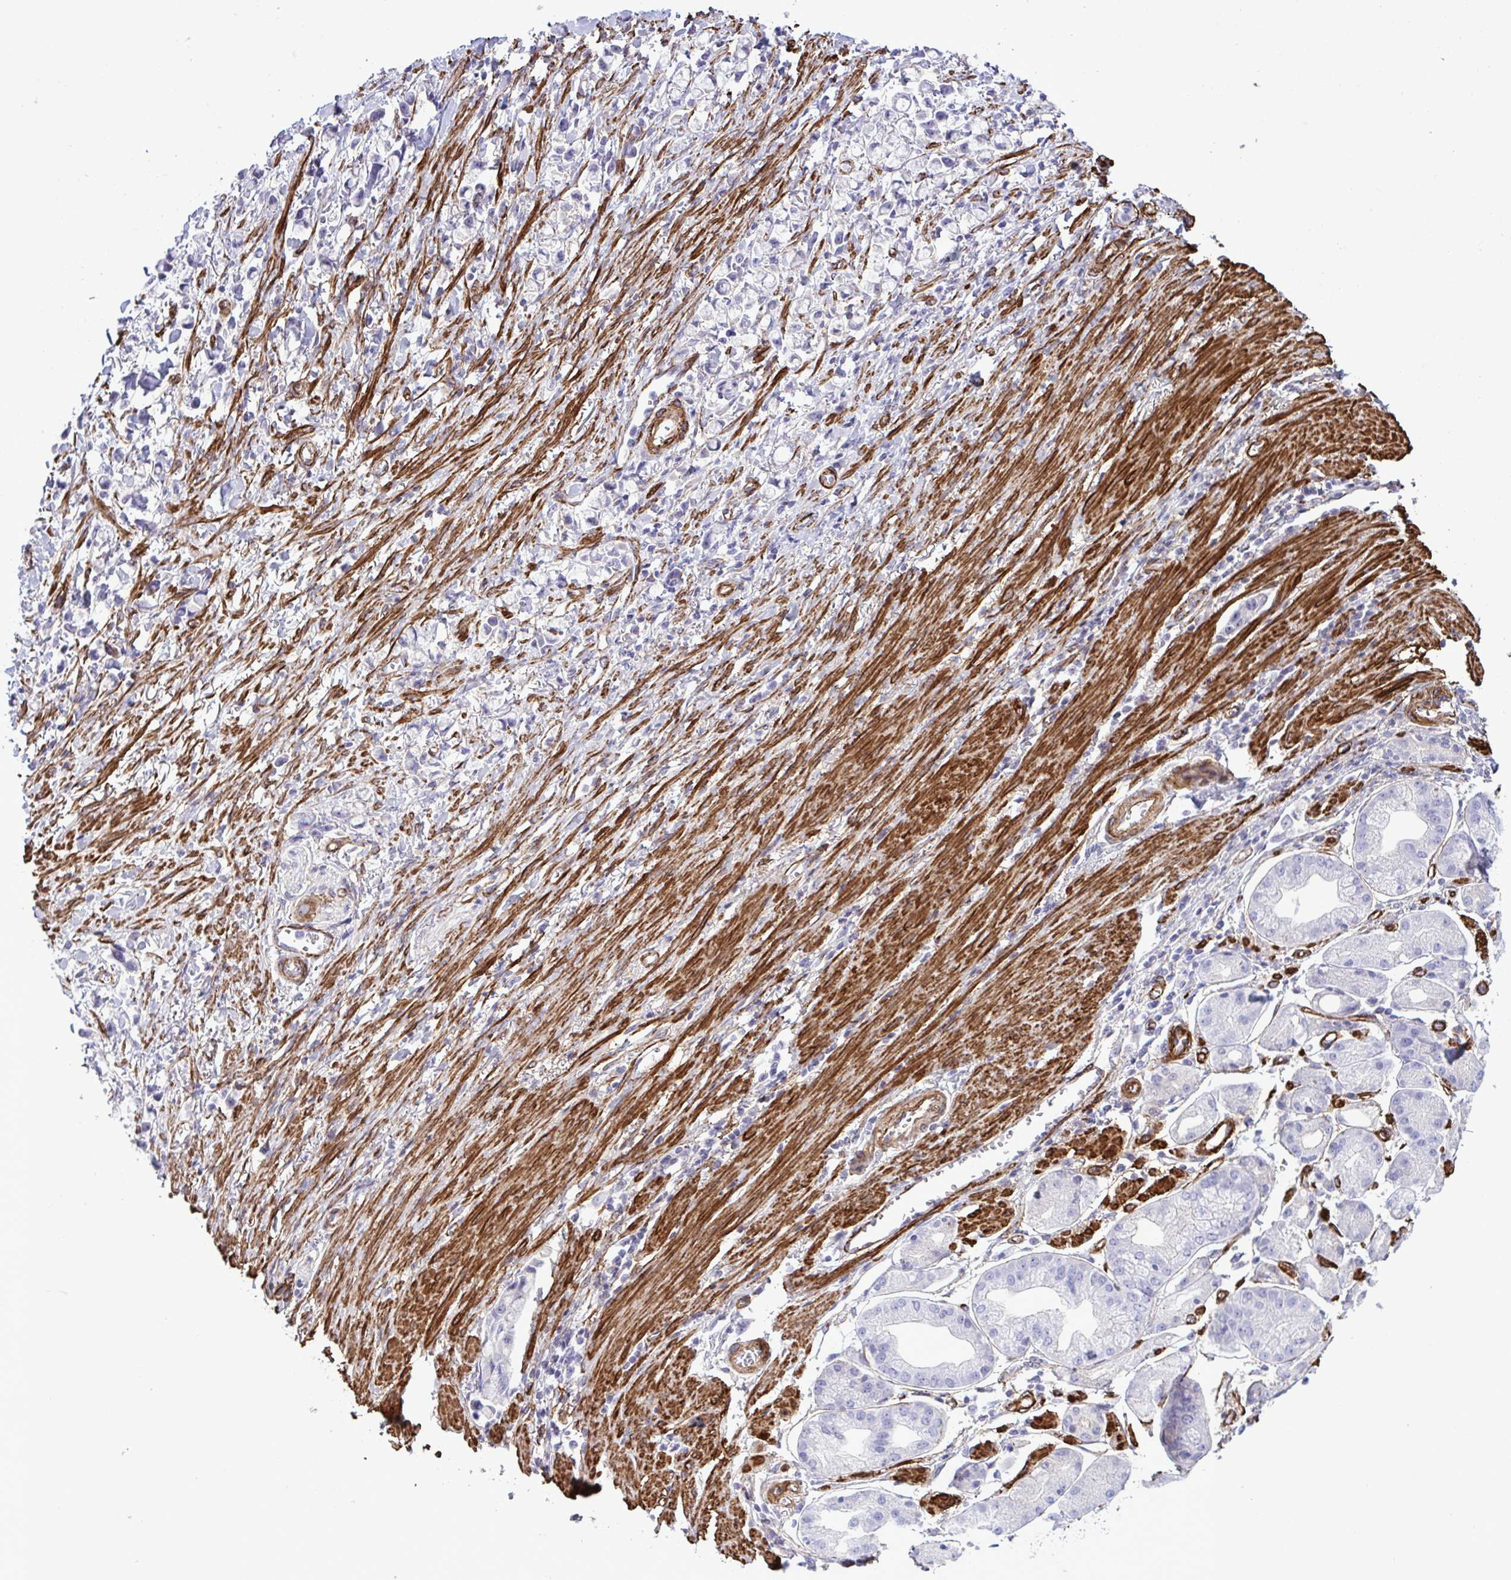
{"staining": {"intensity": "negative", "quantity": "none", "location": "none"}, "tissue": "stomach cancer", "cell_type": "Tumor cells", "image_type": "cancer", "snomed": [{"axis": "morphology", "description": "Adenocarcinoma, NOS"}, {"axis": "topography", "description": "Stomach"}], "caption": "This is a photomicrograph of immunohistochemistry staining of stomach adenocarcinoma, which shows no expression in tumor cells.", "gene": "SYNPO2L", "patient": {"sex": "female", "age": 81}}